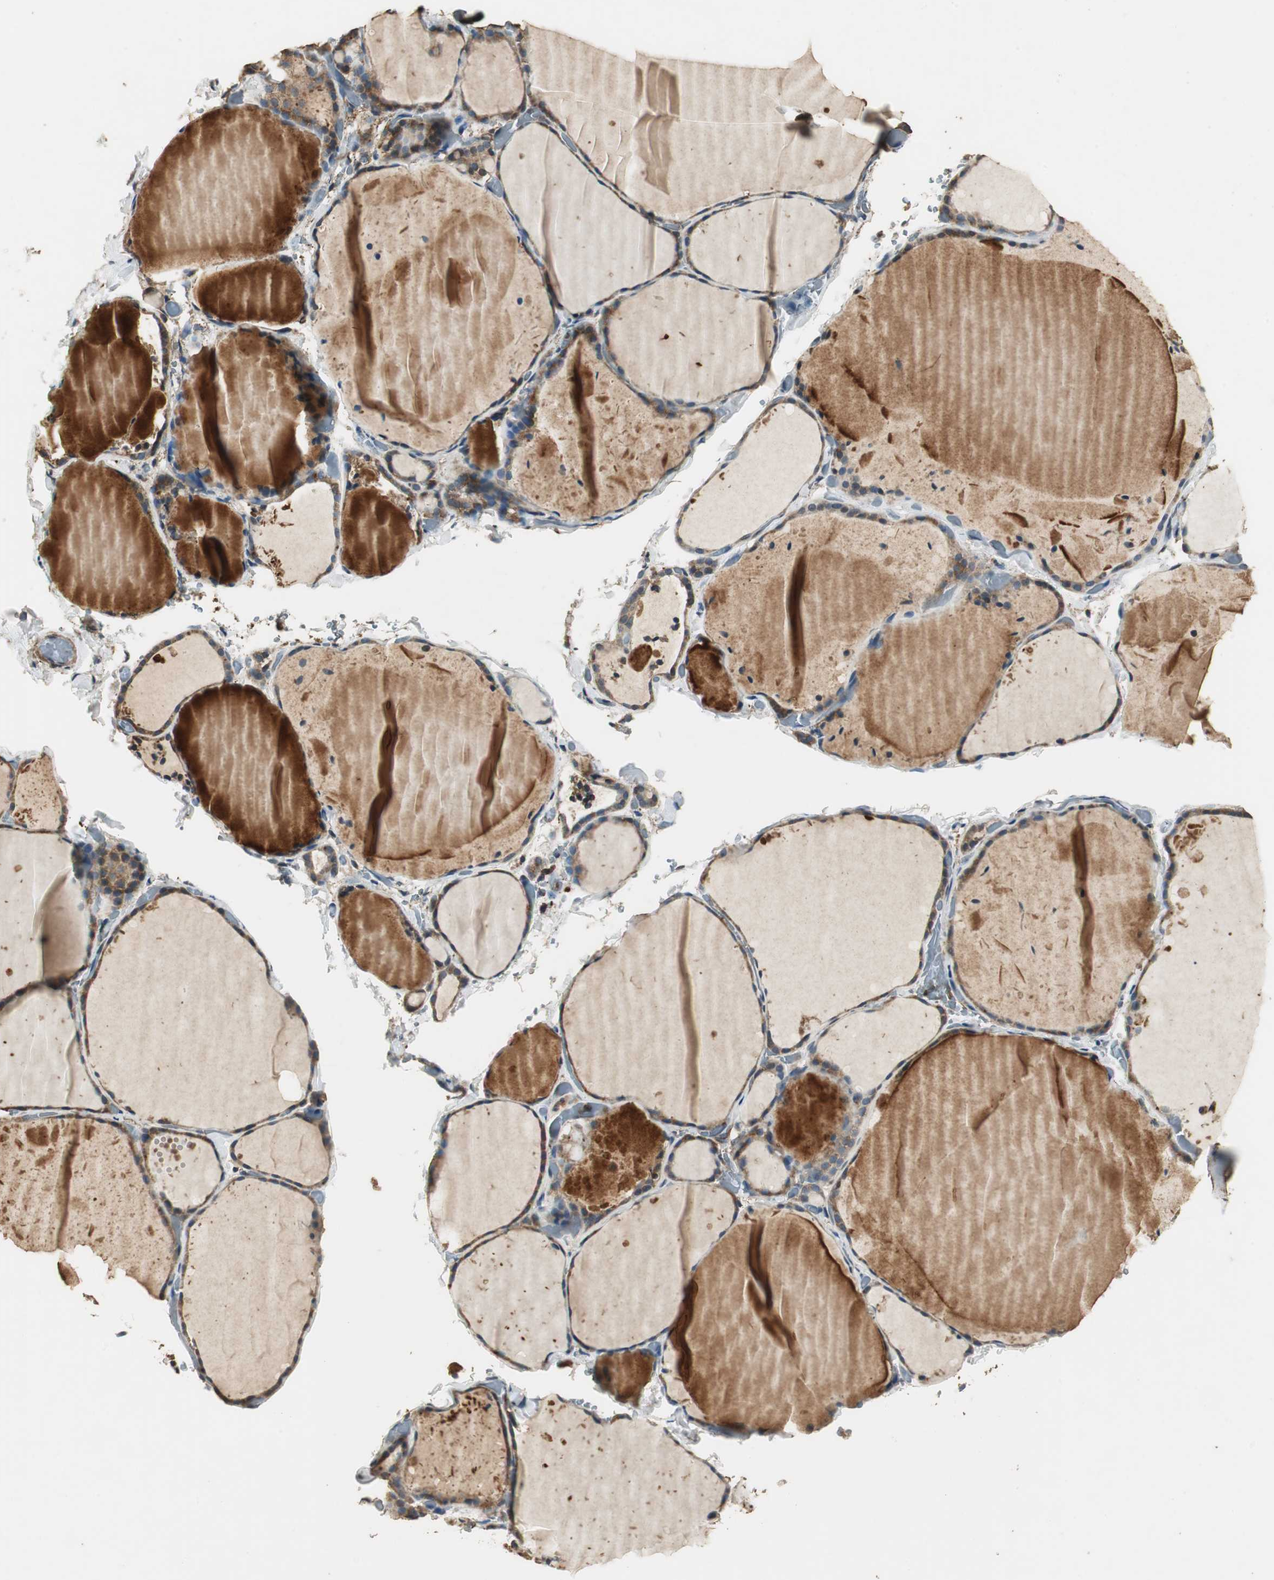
{"staining": {"intensity": "moderate", "quantity": ">75%", "location": "cytoplasmic/membranous"}, "tissue": "thyroid gland", "cell_type": "Glandular cells", "image_type": "normal", "snomed": [{"axis": "morphology", "description": "Normal tissue, NOS"}, {"axis": "topography", "description": "Thyroid gland"}], "caption": "Normal thyroid gland demonstrates moderate cytoplasmic/membranous positivity in about >75% of glandular cells, visualized by immunohistochemistry.", "gene": "TMPRSS4", "patient": {"sex": "female", "age": 22}}